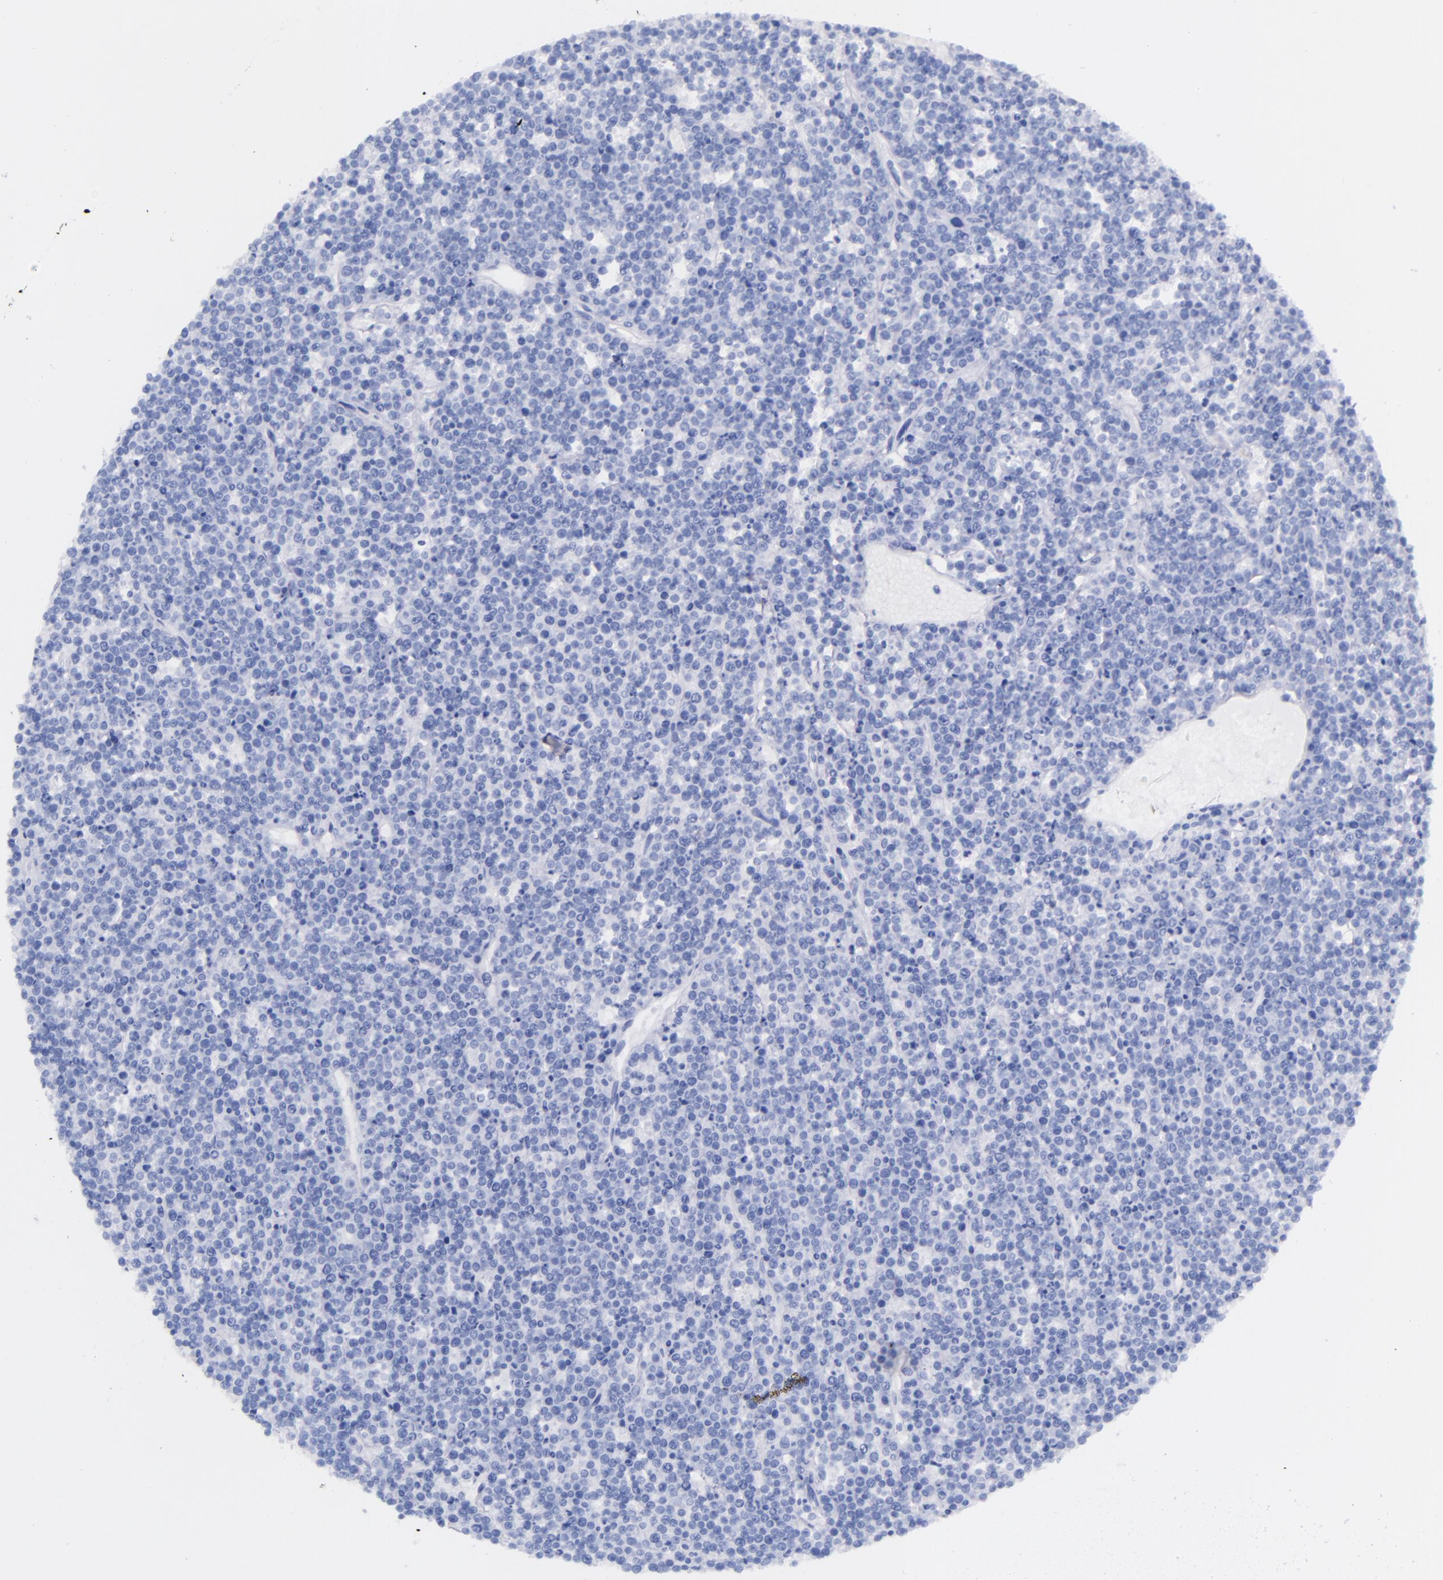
{"staining": {"intensity": "negative", "quantity": "none", "location": "none"}, "tissue": "lymphoma", "cell_type": "Tumor cells", "image_type": "cancer", "snomed": [{"axis": "morphology", "description": "Malignant lymphoma, non-Hodgkin's type, High grade"}, {"axis": "topography", "description": "Ovary"}], "caption": "Immunohistochemical staining of human lymphoma exhibits no significant positivity in tumor cells. (DAB (3,3'-diaminobenzidine) immunohistochemistry (IHC), high magnification).", "gene": "SFTPA2", "patient": {"sex": "female", "age": 56}}